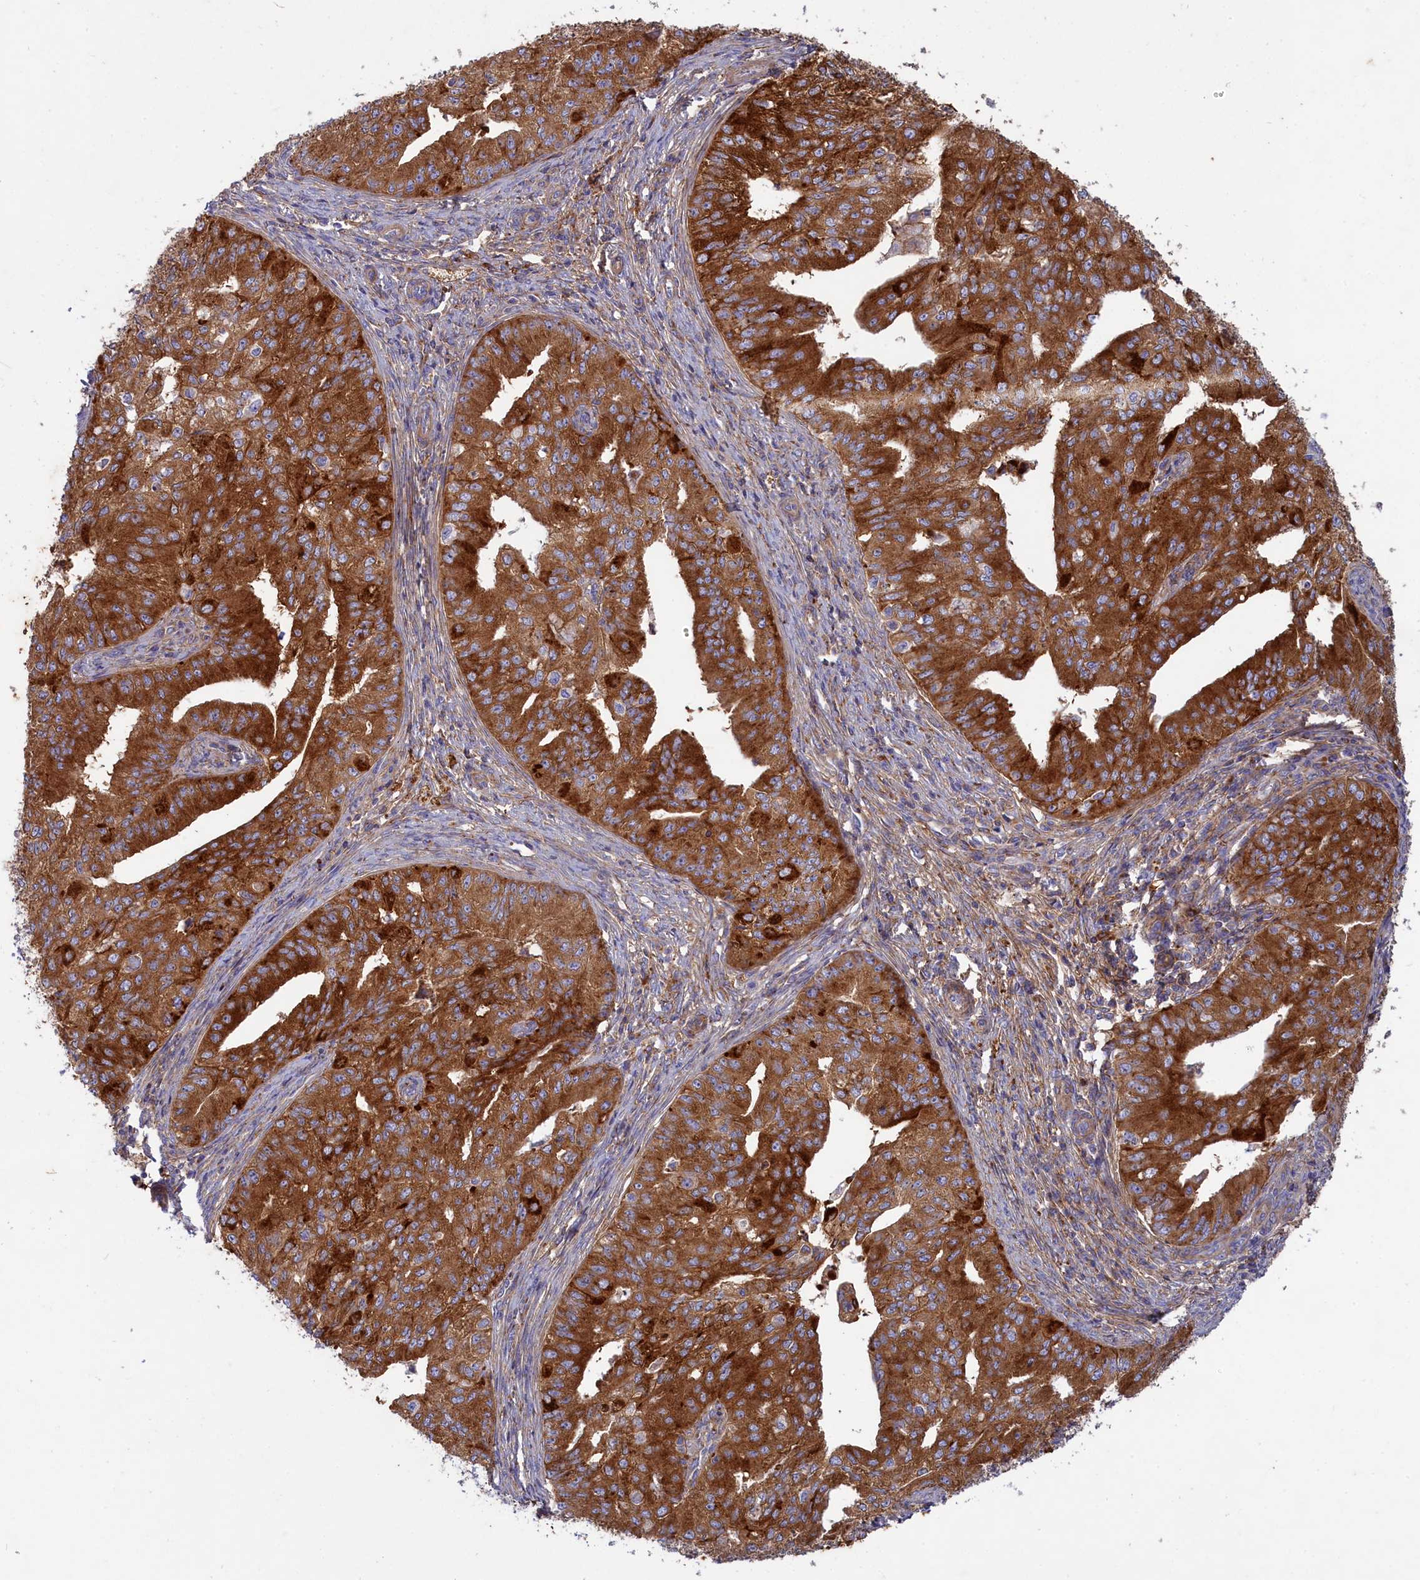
{"staining": {"intensity": "strong", "quantity": ">75%", "location": "cytoplasmic/membranous"}, "tissue": "endometrial cancer", "cell_type": "Tumor cells", "image_type": "cancer", "snomed": [{"axis": "morphology", "description": "Adenocarcinoma, NOS"}, {"axis": "topography", "description": "Endometrium"}], "caption": "Immunohistochemistry (IHC) photomicrograph of neoplastic tissue: endometrial cancer (adenocarcinoma) stained using immunohistochemistry displays high levels of strong protein expression localized specifically in the cytoplasmic/membranous of tumor cells, appearing as a cytoplasmic/membranous brown color.", "gene": "SCAMP4", "patient": {"sex": "female", "age": 50}}